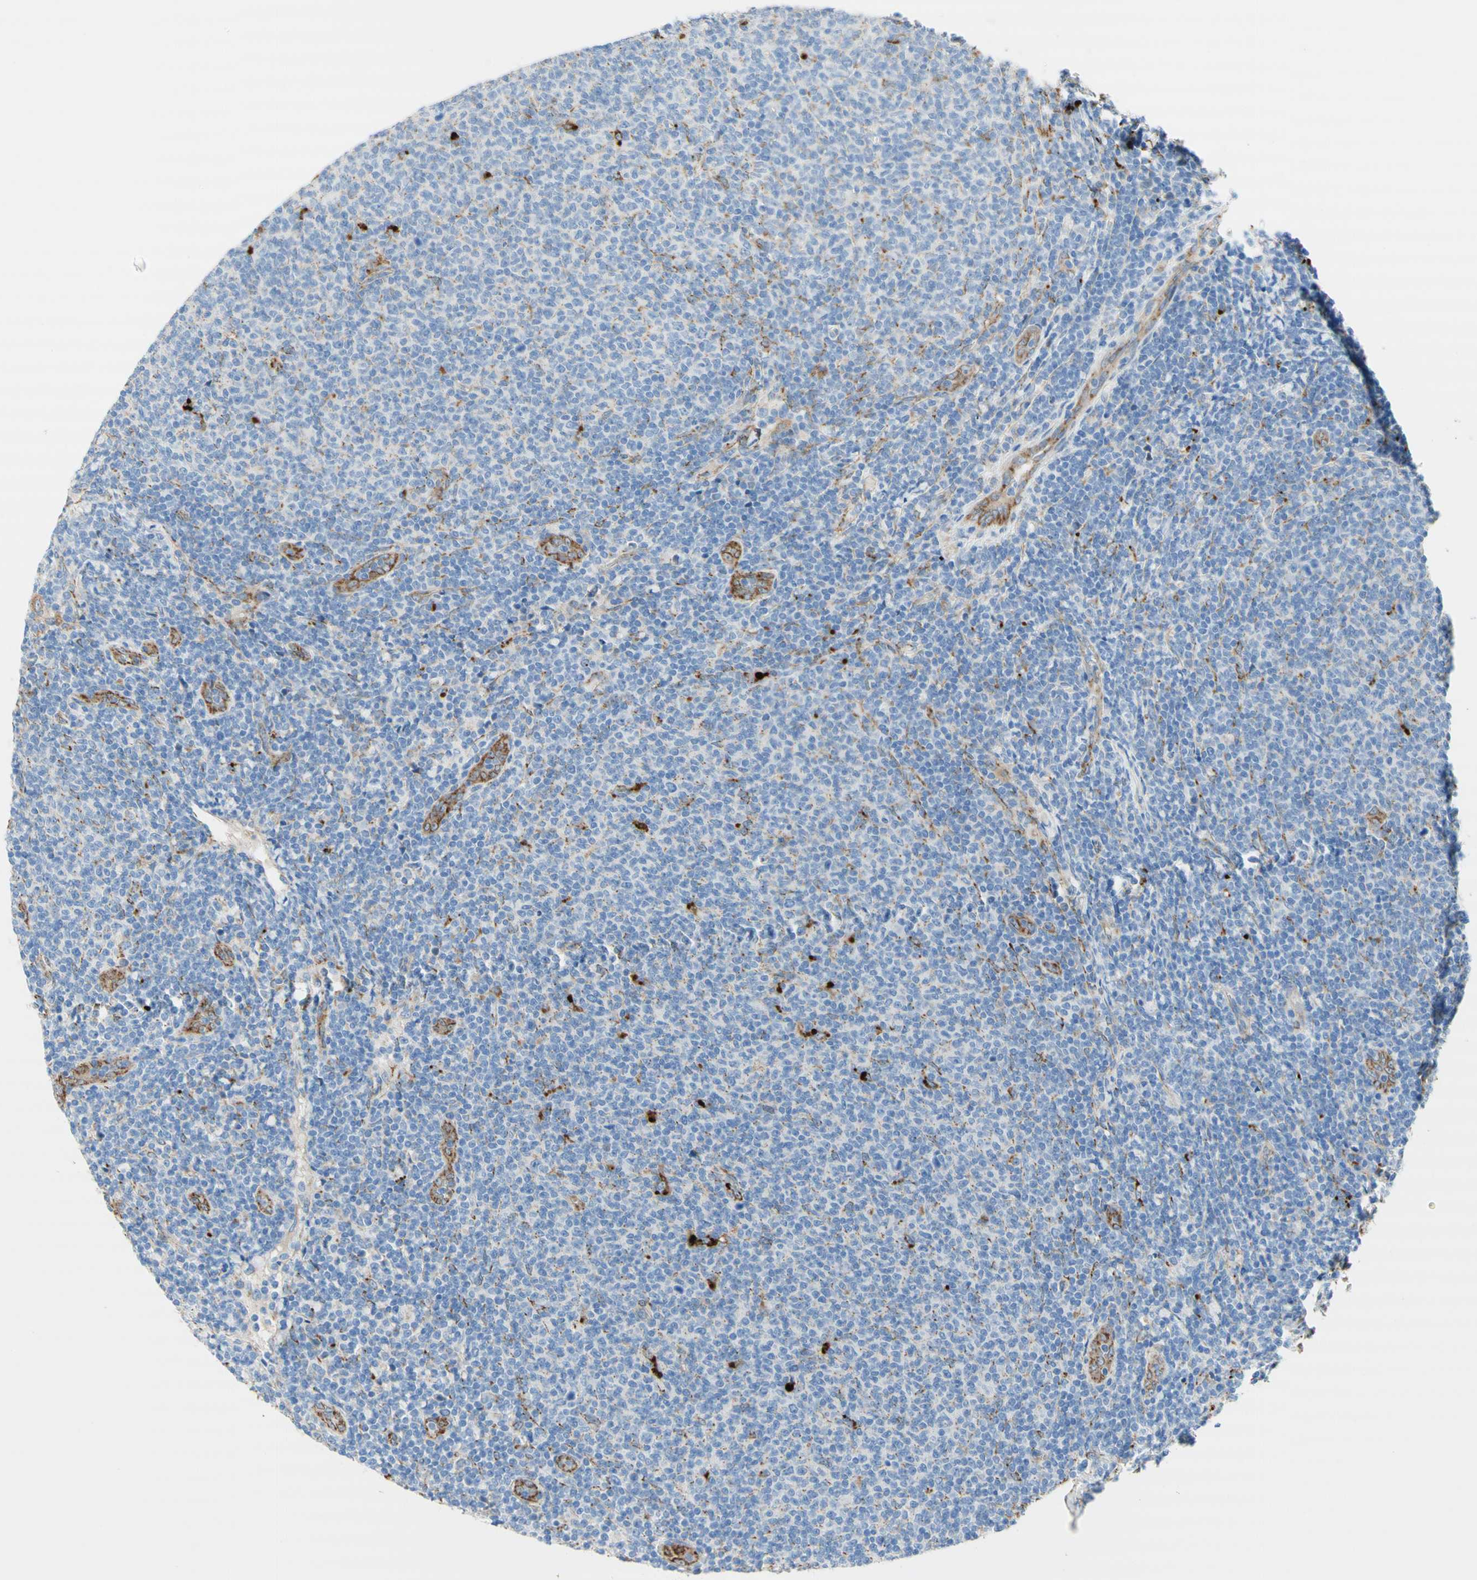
{"staining": {"intensity": "negative", "quantity": "none", "location": "none"}, "tissue": "lymphoma", "cell_type": "Tumor cells", "image_type": "cancer", "snomed": [{"axis": "morphology", "description": "Malignant lymphoma, non-Hodgkin's type, Low grade"}, {"axis": "topography", "description": "Lymph node"}], "caption": "A high-resolution photomicrograph shows immunohistochemistry staining of malignant lymphoma, non-Hodgkin's type (low-grade), which exhibits no significant expression in tumor cells.", "gene": "URB2", "patient": {"sex": "male", "age": 66}}